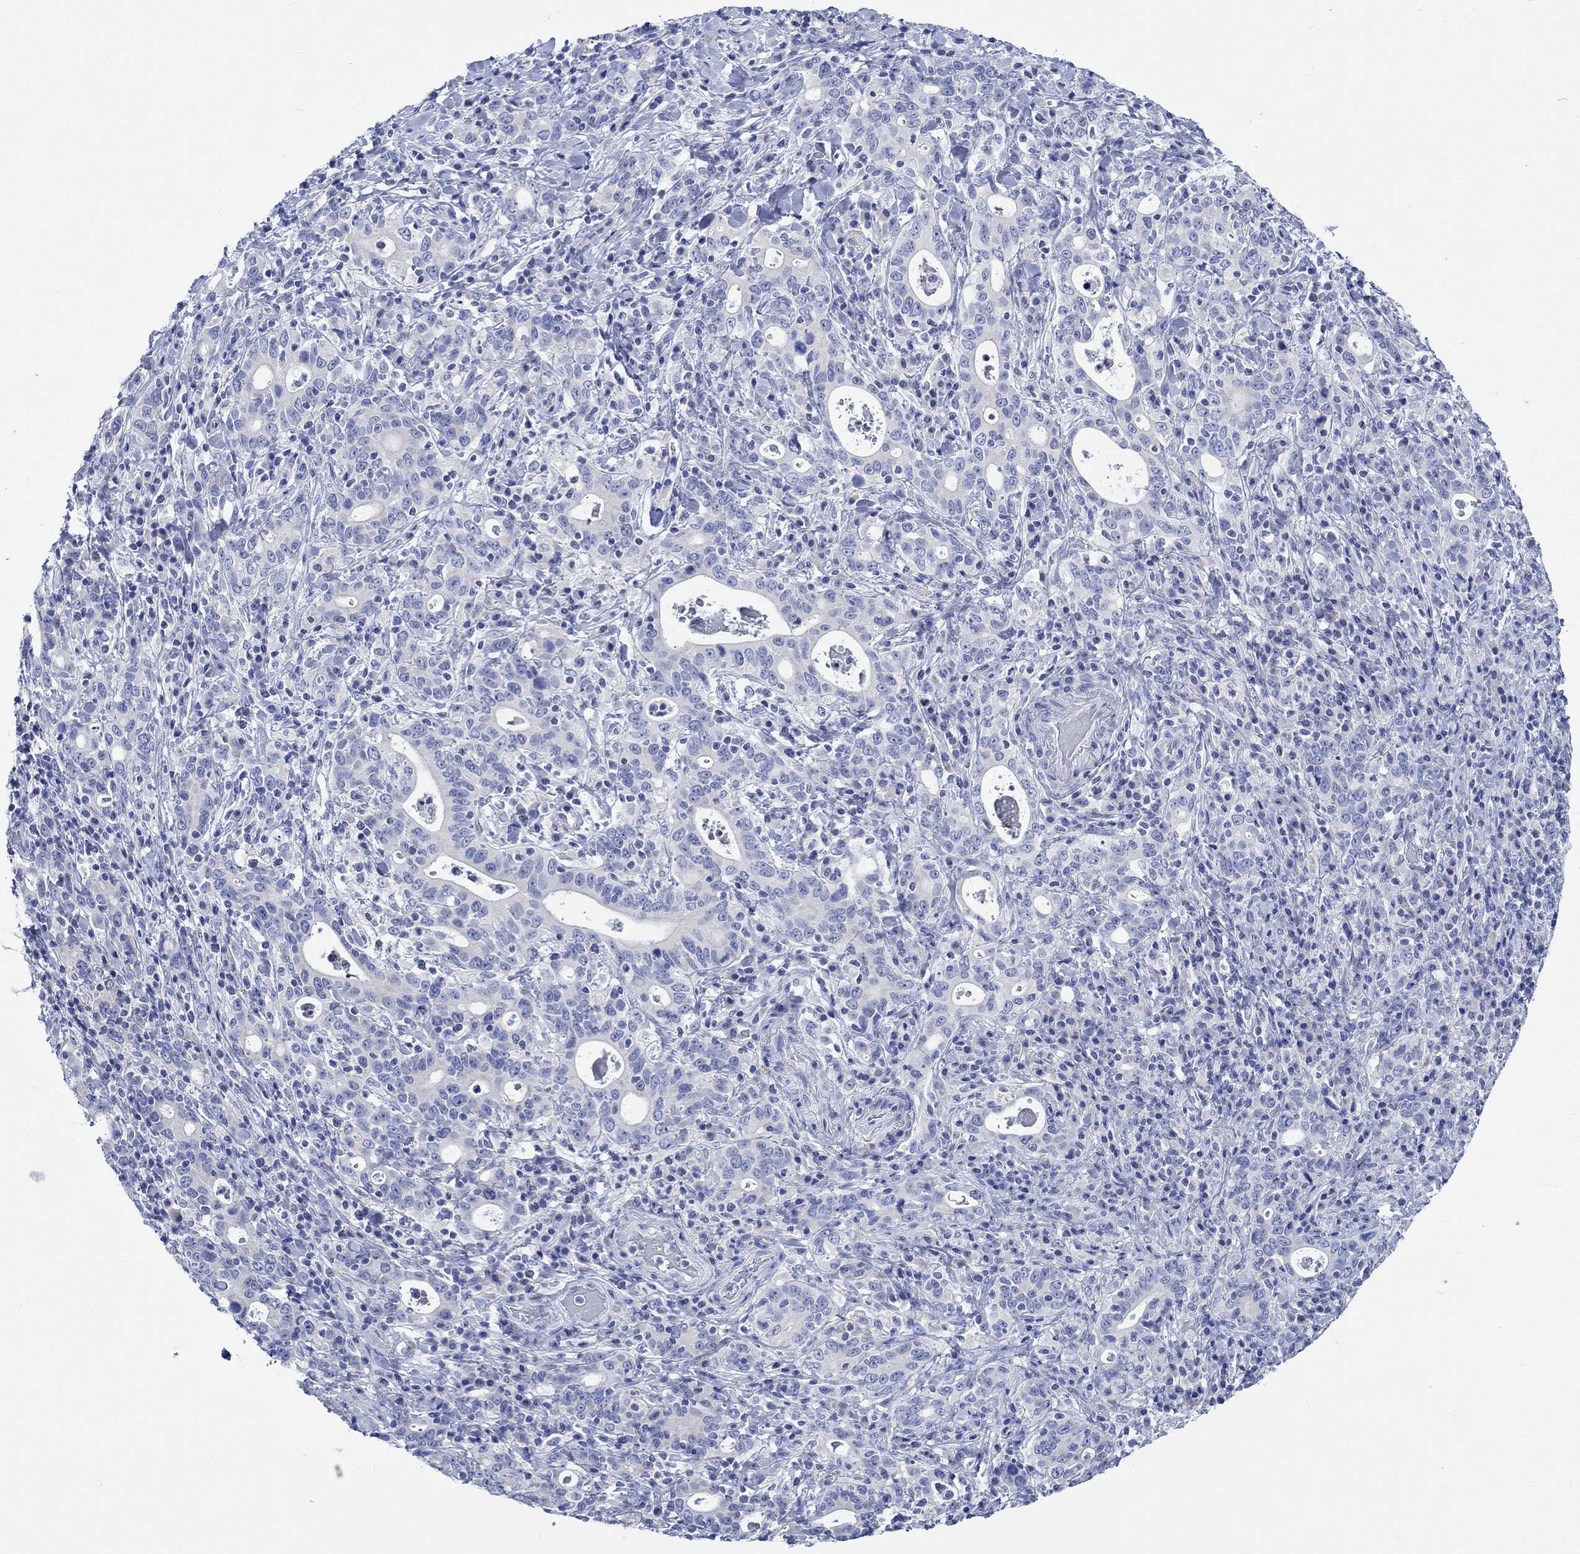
{"staining": {"intensity": "negative", "quantity": "none", "location": "none"}, "tissue": "stomach cancer", "cell_type": "Tumor cells", "image_type": "cancer", "snomed": [{"axis": "morphology", "description": "Adenocarcinoma, NOS"}, {"axis": "topography", "description": "Stomach"}], "caption": "A high-resolution image shows IHC staining of stomach cancer, which demonstrates no significant expression in tumor cells. (Immunohistochemistry, brightfield microscopy, high magnification).", "gene": "PTPRN2", "patient": {"sex": "male", "age": 79}}